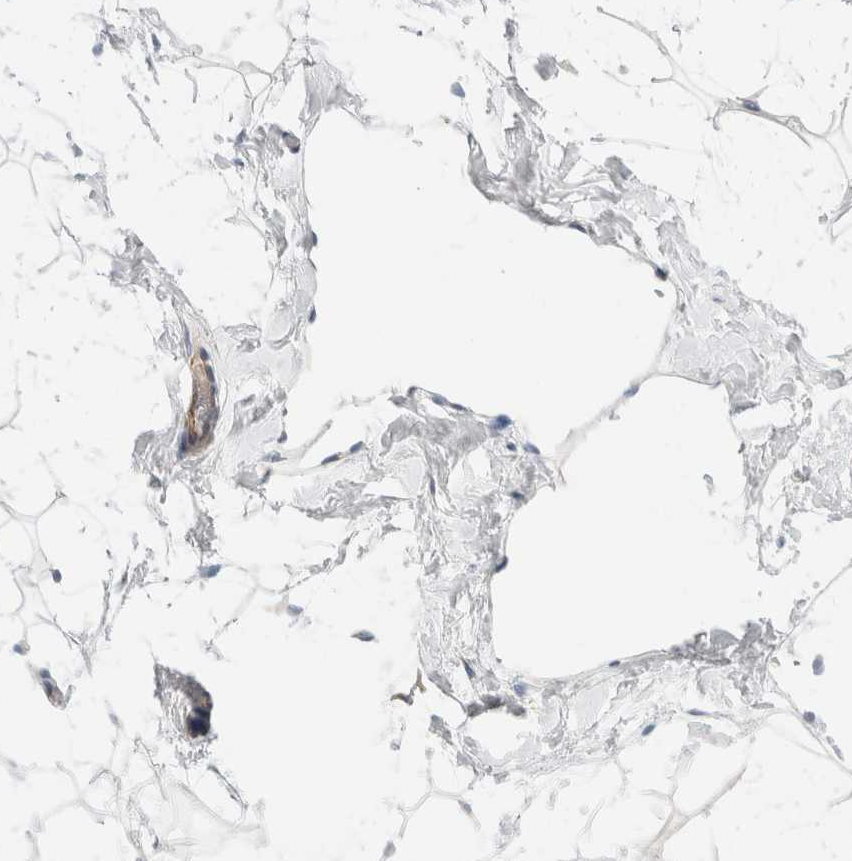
{"staining": {"intensity": "negative", "quantity": "none", "location": "none"}, "tissue": "adipose tissue", "cell_type": "Adipocytes", "image_type": "normal", "snomed": [{"axis": "morphology", "description": "Normal tissue, NOS"}, {"axis": "morphology", "description": "Fibrosis, NOS"}, {"axis": "topography", "description": "Breast"}, {"axis": "topography", "description": "Adipose tissue"}], "caption": "The immunohistochemistry (IHC) image has no significant expression in adipocytes of adipose tissue. (DAB immunohistochemistry (IHC) visualized using brightfield microscopy, high magnification).", "gene": "UNC13B", "patient": {"sex": "female", "age": 39}}